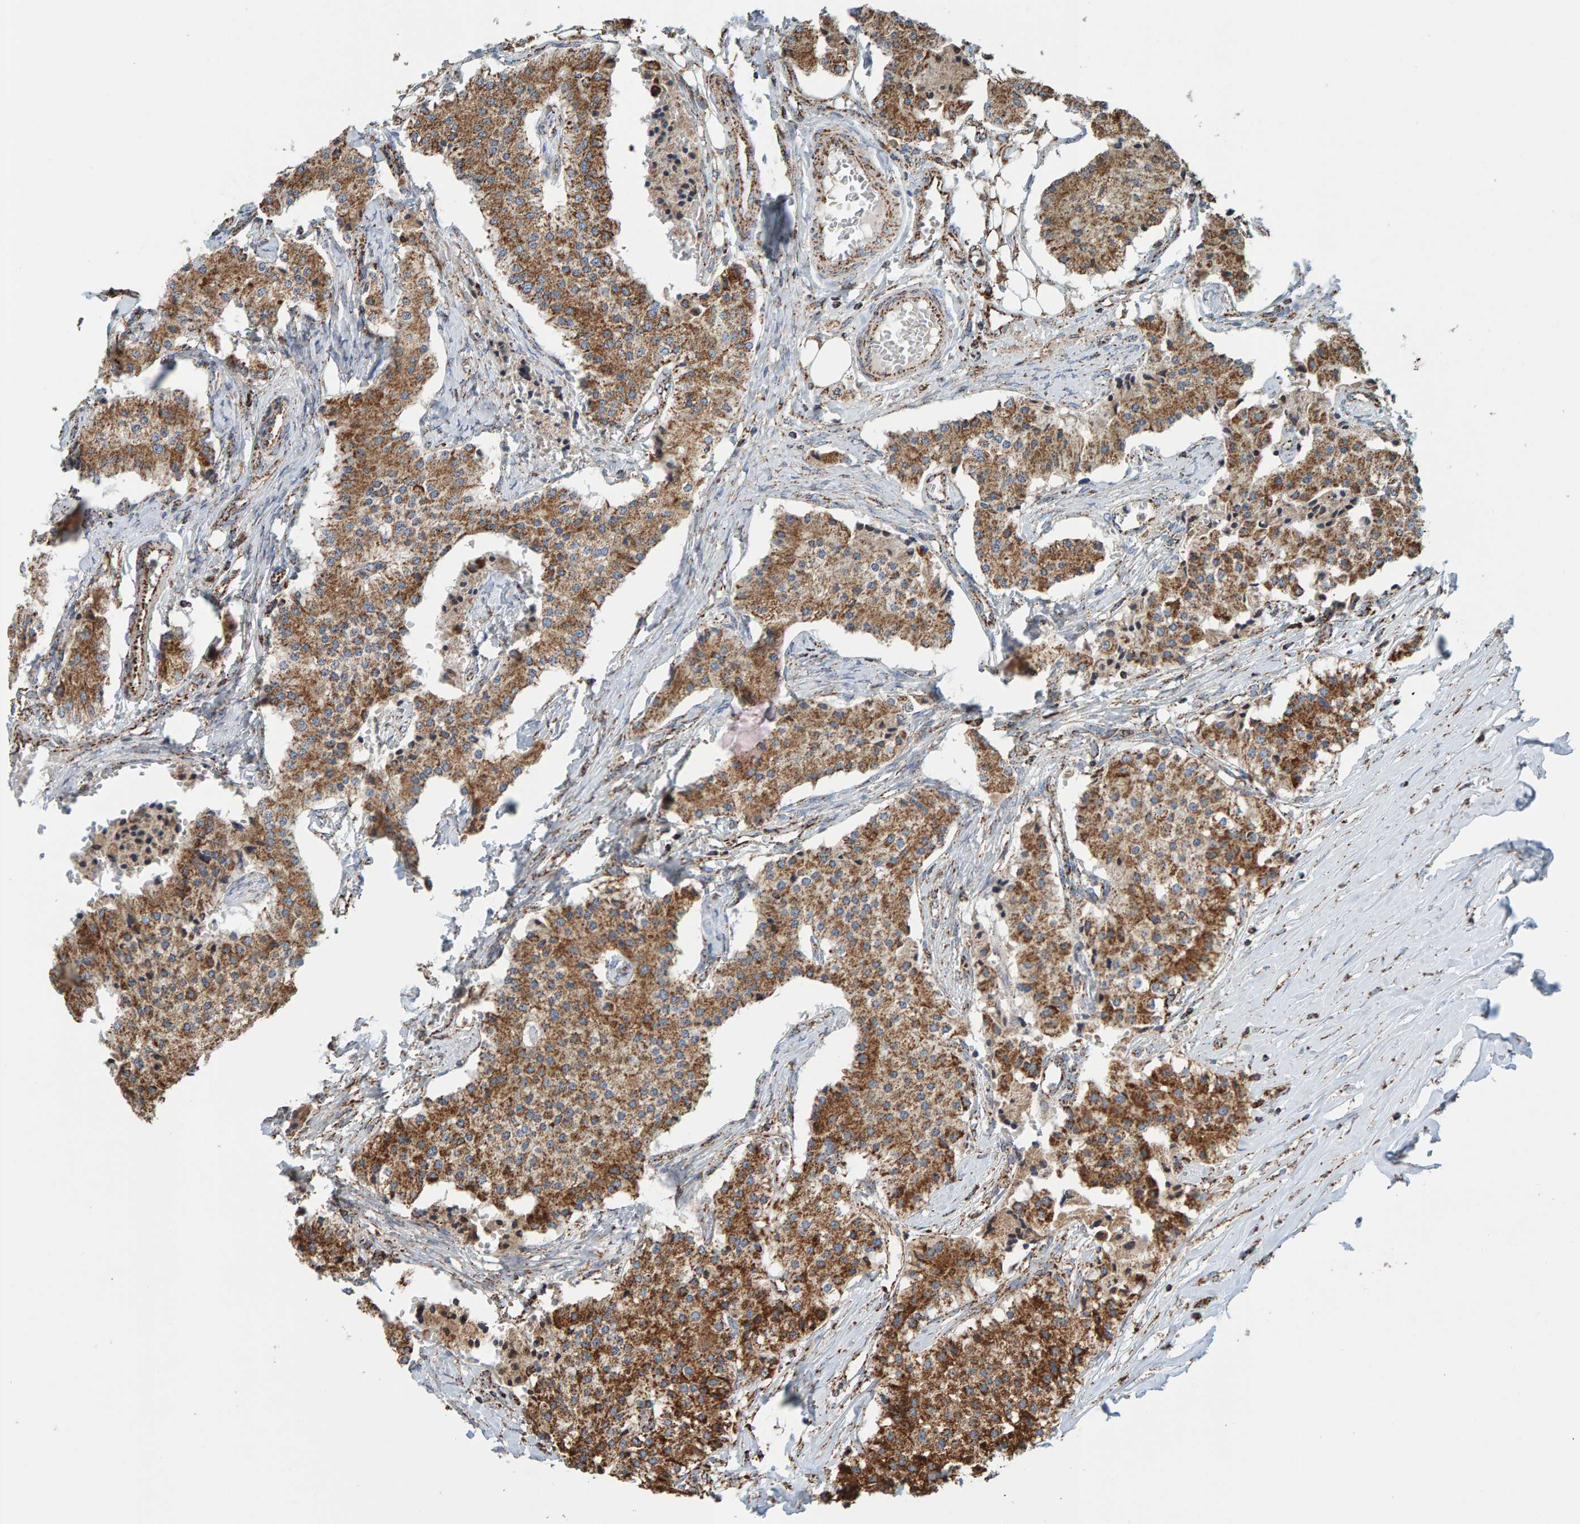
{"staining": {"intensity": "moderate", "quantity": ">75%", "location": "cytoplasmic/membranous"}, "tissue": "carcinoid", "cell_type": "Tumor cells", "image_type": "cancer", "snomed": [{"axis": "morphology", "description": "Carcinoid, malignant, NOS"}, {"axis": "topography", "description": "Colon"}], "caption": "Tumor cells display moderate cytoplasmic/membranous expression in approximately >75% of cells in carcinoid. The protein of interest is stained brown, and the nuclei are stained in blue (DAB IHC with brightfield microscopy, high magnification).", "gene": "MRPL45", "patient": {"sex": "female", "age": 52}}